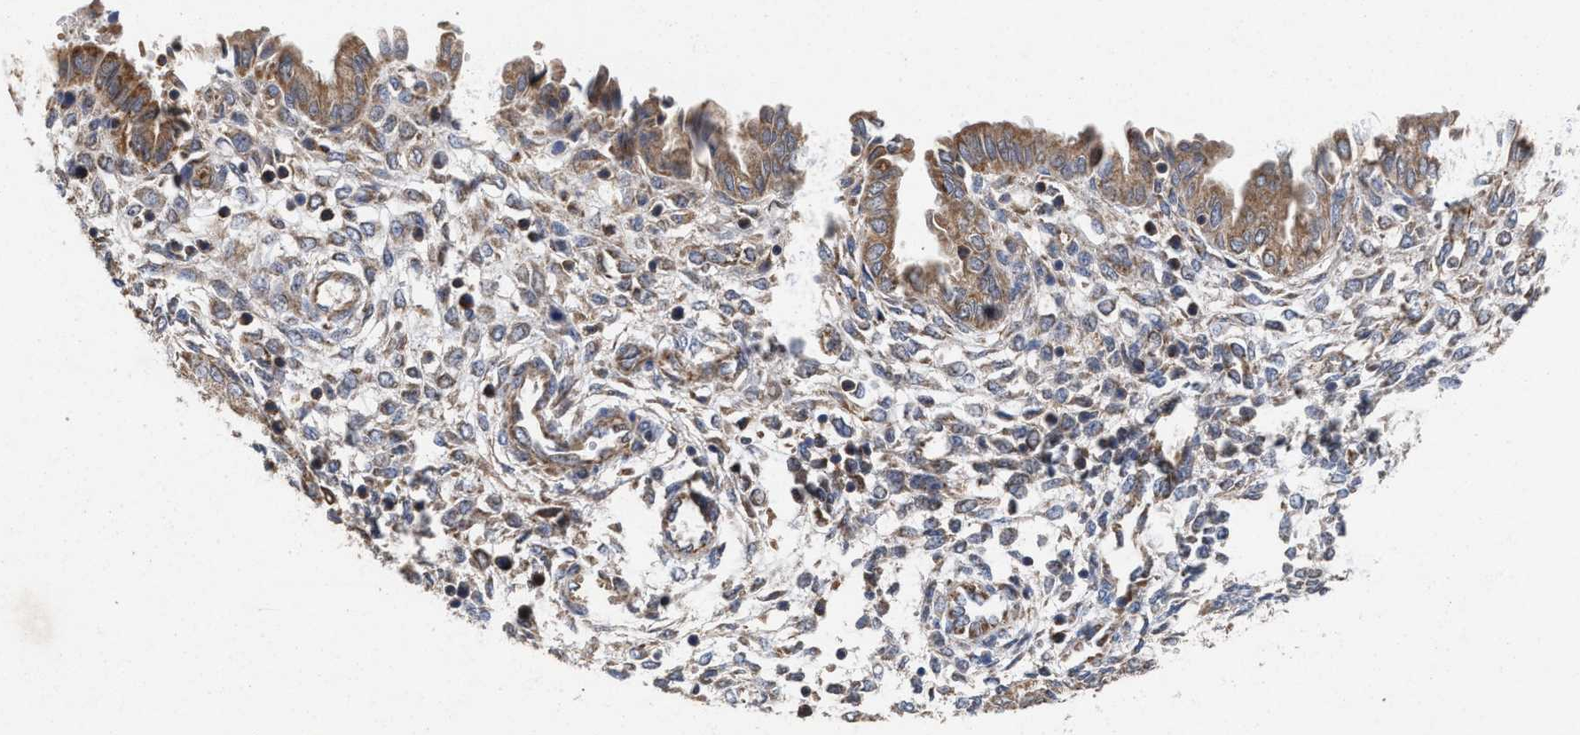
{"staining": {"intensity": "weak", "quantity": "<25%", "location": "cytoplasmic/membranous"}, "tissue": "endometrium", "cell_type": "Cells in endometrial stroma", "image_type": "normal", "snomed": [{"axis": "morphology", "description": "Normal tissue, NOS"}, {"axis": "topography", "description": "Endometrium"}], "caption": "Protein analysis of unremarkable endometrium shows no significant expression in cells in endometrial stroma.", "gene": "BCL2L12", "patient": {"sex": "female", "age": 33}}